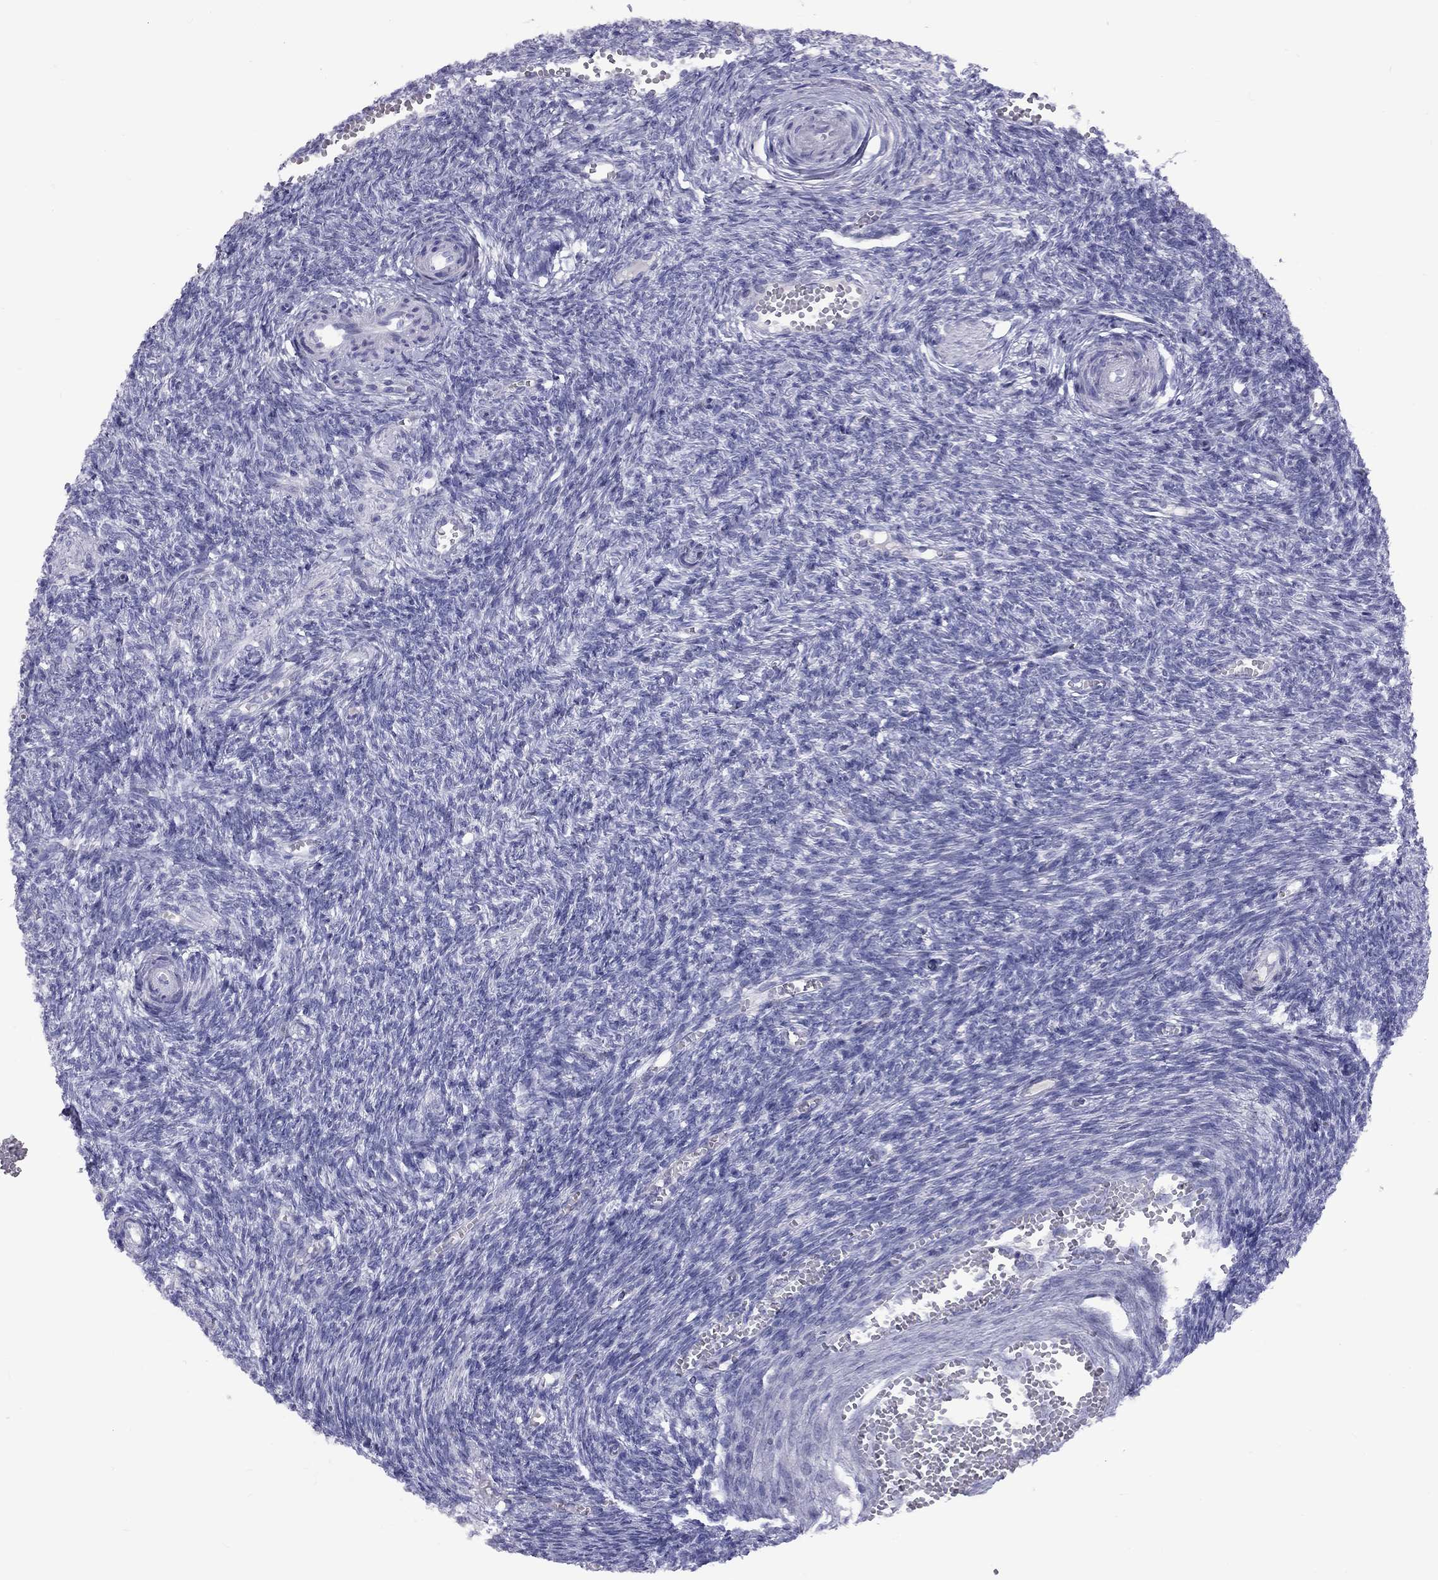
{"staining": {"intensity": "strong", "quantity": ">75%", "location": "cytoplasmic/membranous"}, "tissue": "ovary", "cell_type": "Follicle cells", "image_type": "normal", "snomed": [{"axis": "morphology", "description": "Normal tissue, NOS"}, {"axis": "topography", "description": "Ovary"}], "caption": "This photomicrograph reveals benign ovary stained with IHC to label a protein in brown. The cytoplasmic/membranous of follicle cells show strong positivity for the protein. Nuclei are counter-stained blue.", "gene": "FSCN3", "patient": {"sex": "female", "age": 43}}